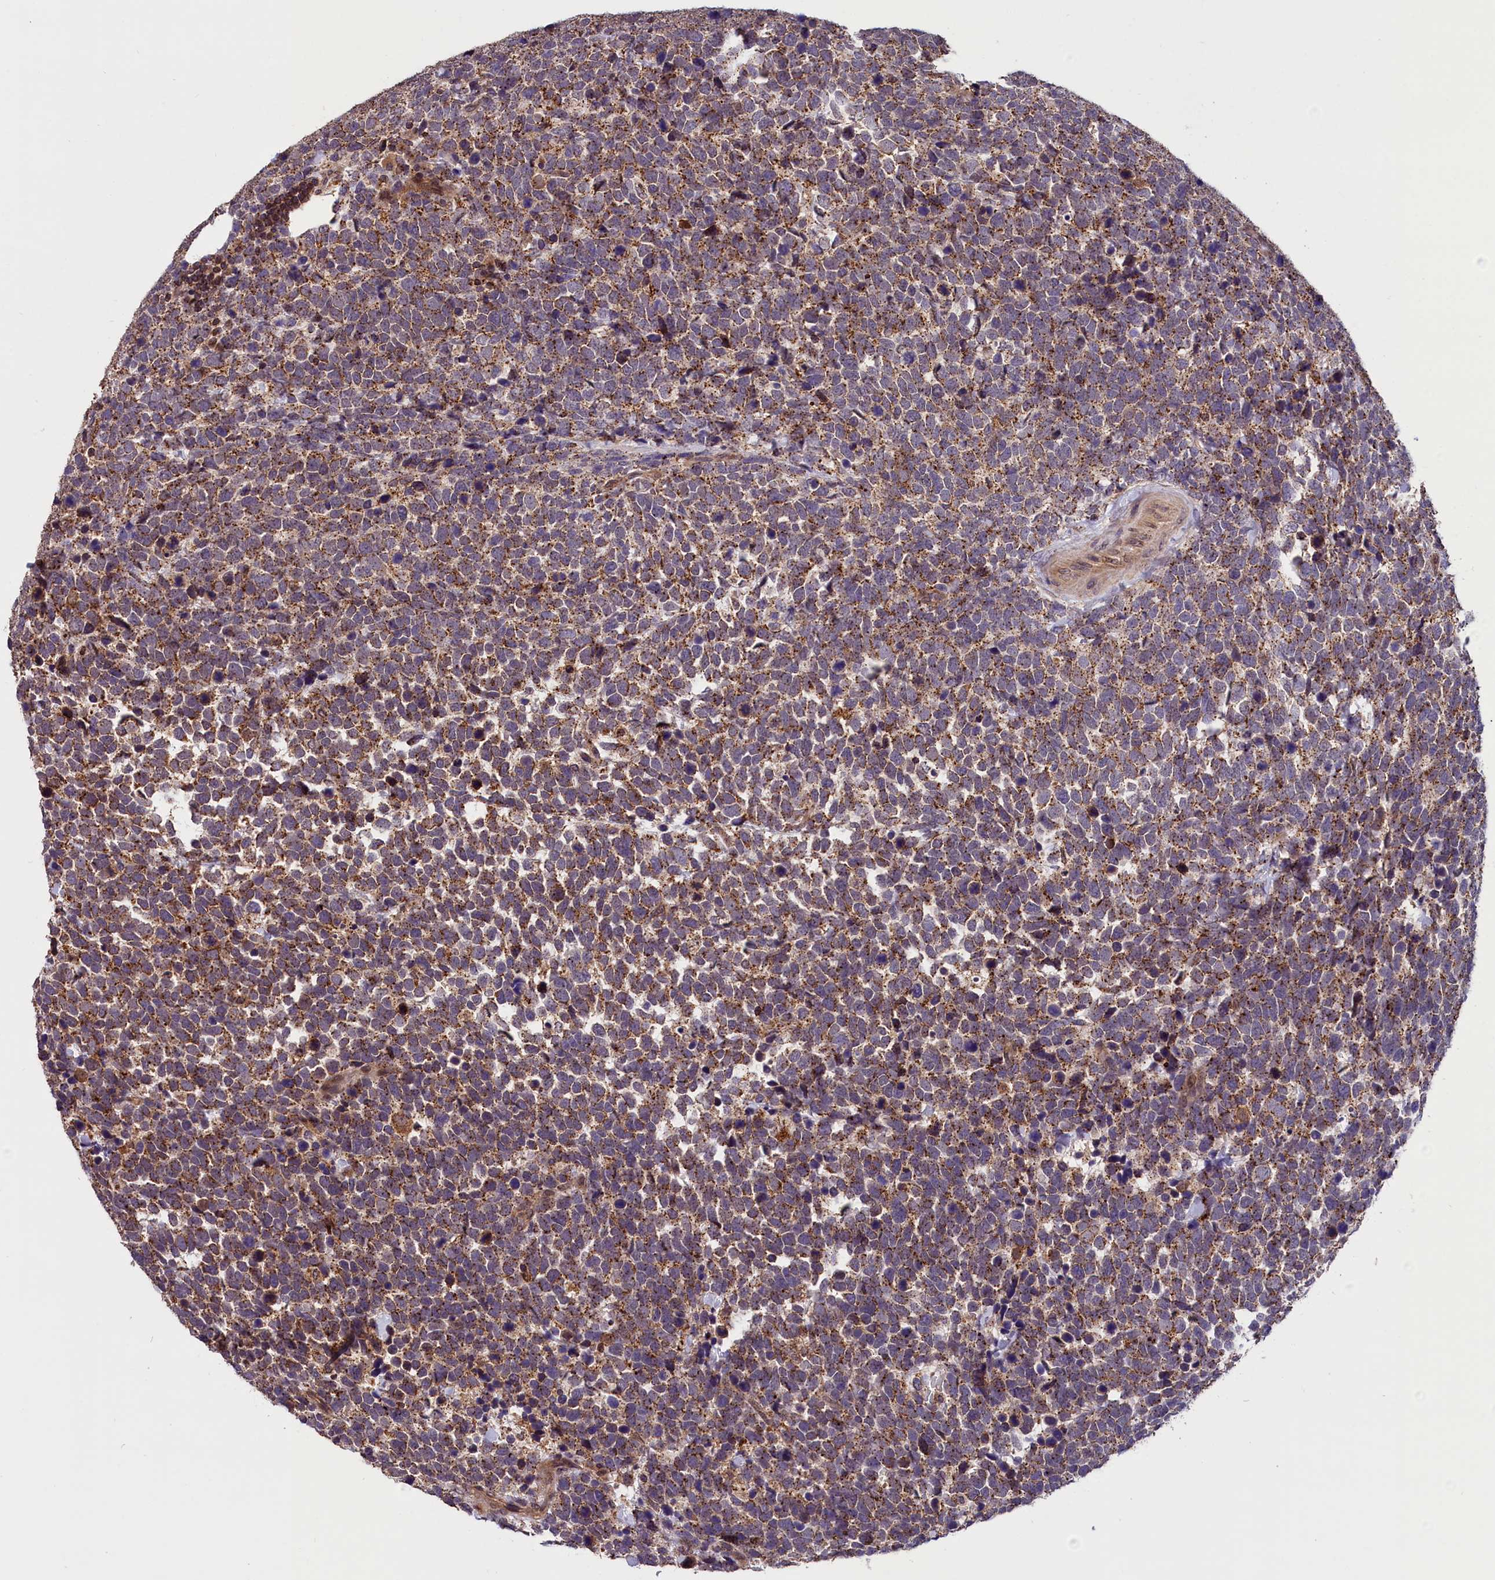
{"staining": {"intensity": "moderate", "quantity": ">75%", "location": "cytoplasmic/membranous"}, "tissue": "urothelial cancer", "cell_type": "Tumor cells", "image_type": "cancer", "snomed": [{"axis": "morphology", "description": "Urothelial carcinoma, High grade"}, {"axis": "topography", "description": "Urinary bladder"}], "caption": "Brown immunohistochemical staining in human urothelial carcinoma (high-grade) reveals moderate cytoplasmic/membranous staining in about >75% of tumor cells. The staining was performed using DAB to visualize the protein expression in brown, while the nuclei were stained in blue with hematoxylin (Magnification: 20x).", "gene": "IST1", "patient": {"sex": "female", "age": 82}}